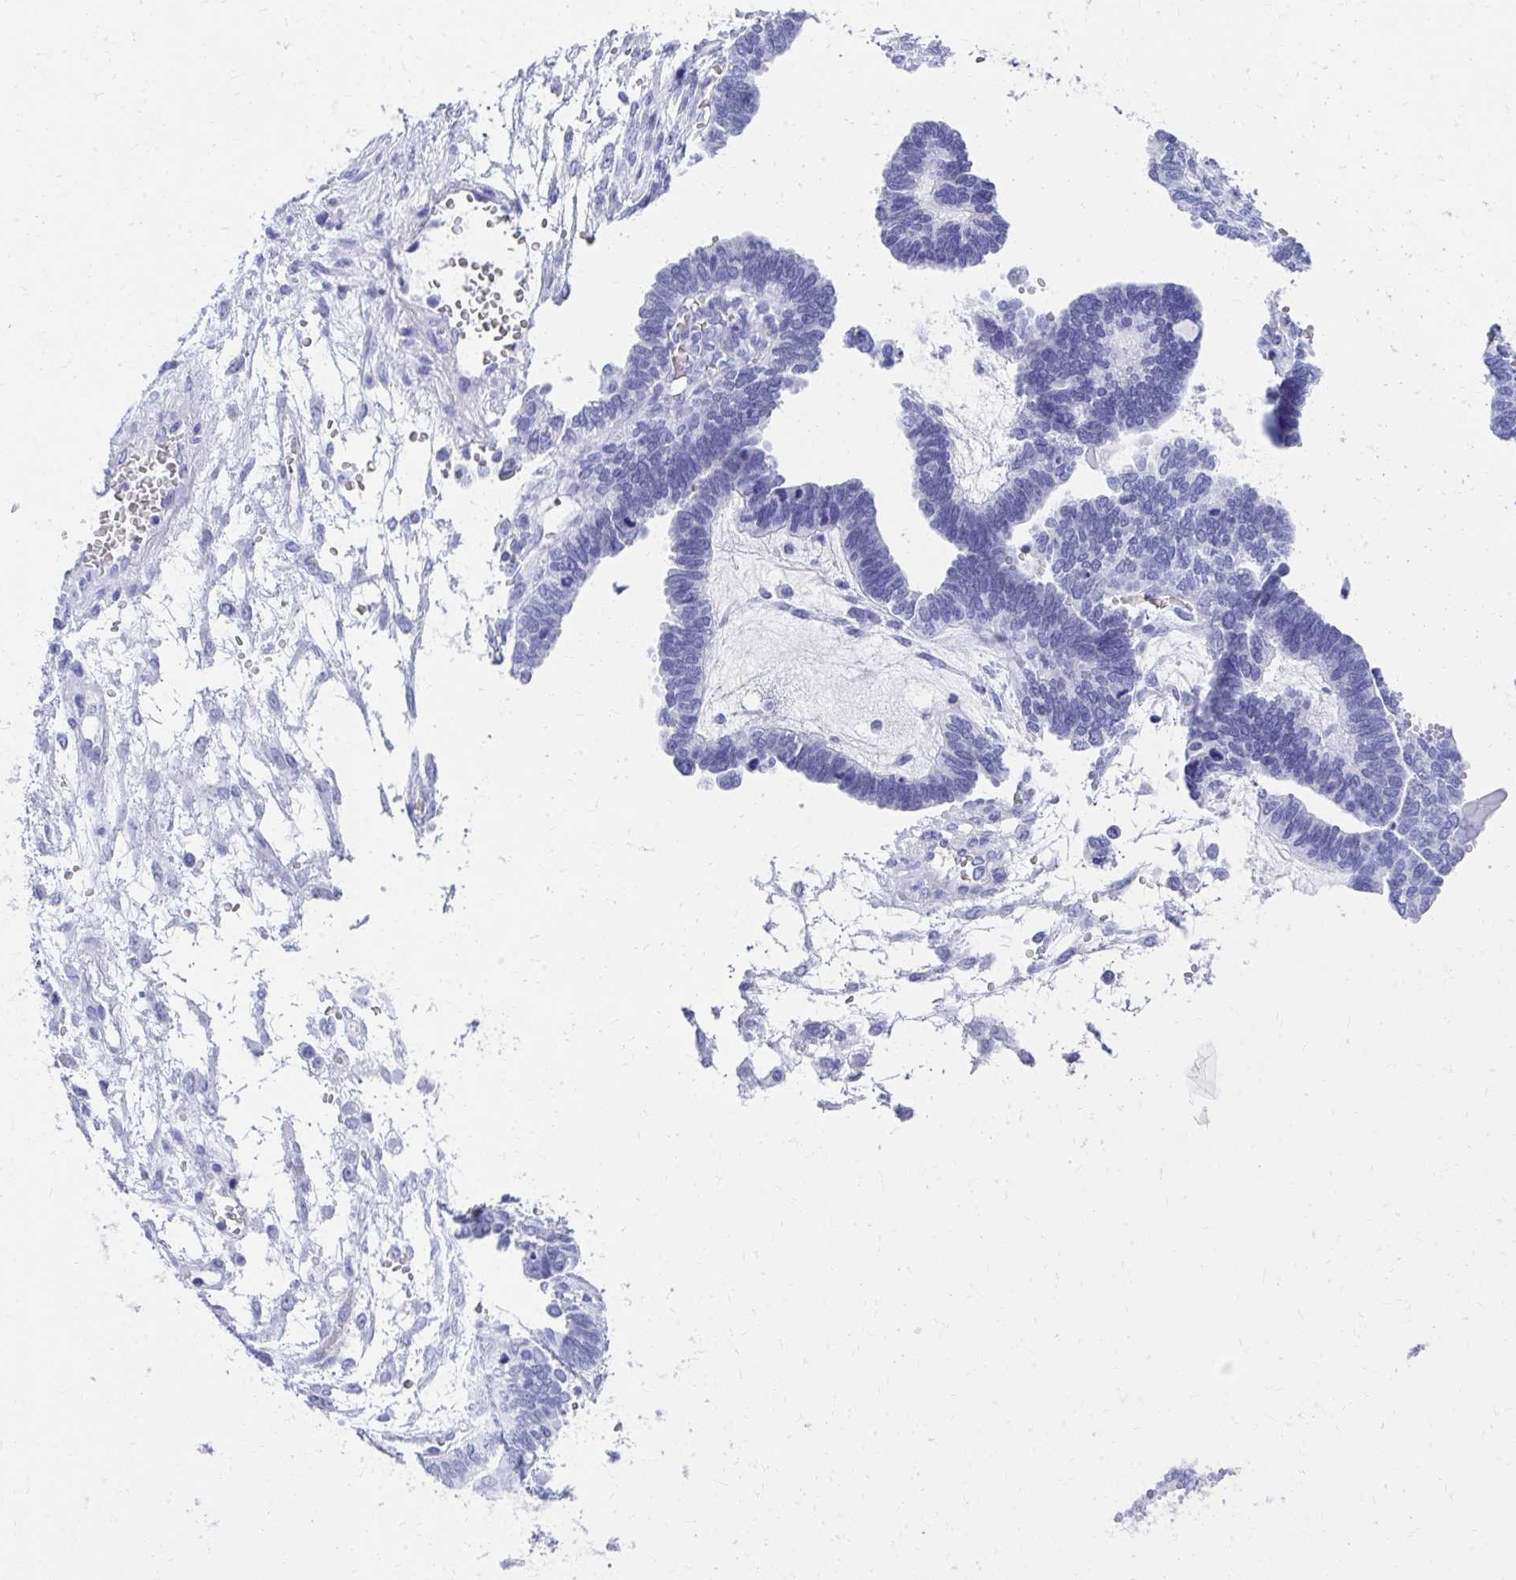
{"staining": {"intensity": "negative", "quantity": "none", "location": "none"}, "tissue": "ovarian cancer", "cell_type": "Tumor cells", "image_type": "cancer", "snomed": [{"axis": "morphology", "description": "Cystadenocarcinoma, serous, NOS"}, {"axis": "topography", "description": "Ovary"}], "caption": "Protein analysis of ovarian serous cystadenocarcinoma demonstrates no significant expression in tumor cells.", "gene": "RUNX3", "patient": {"sex": "female", "age": 51}}